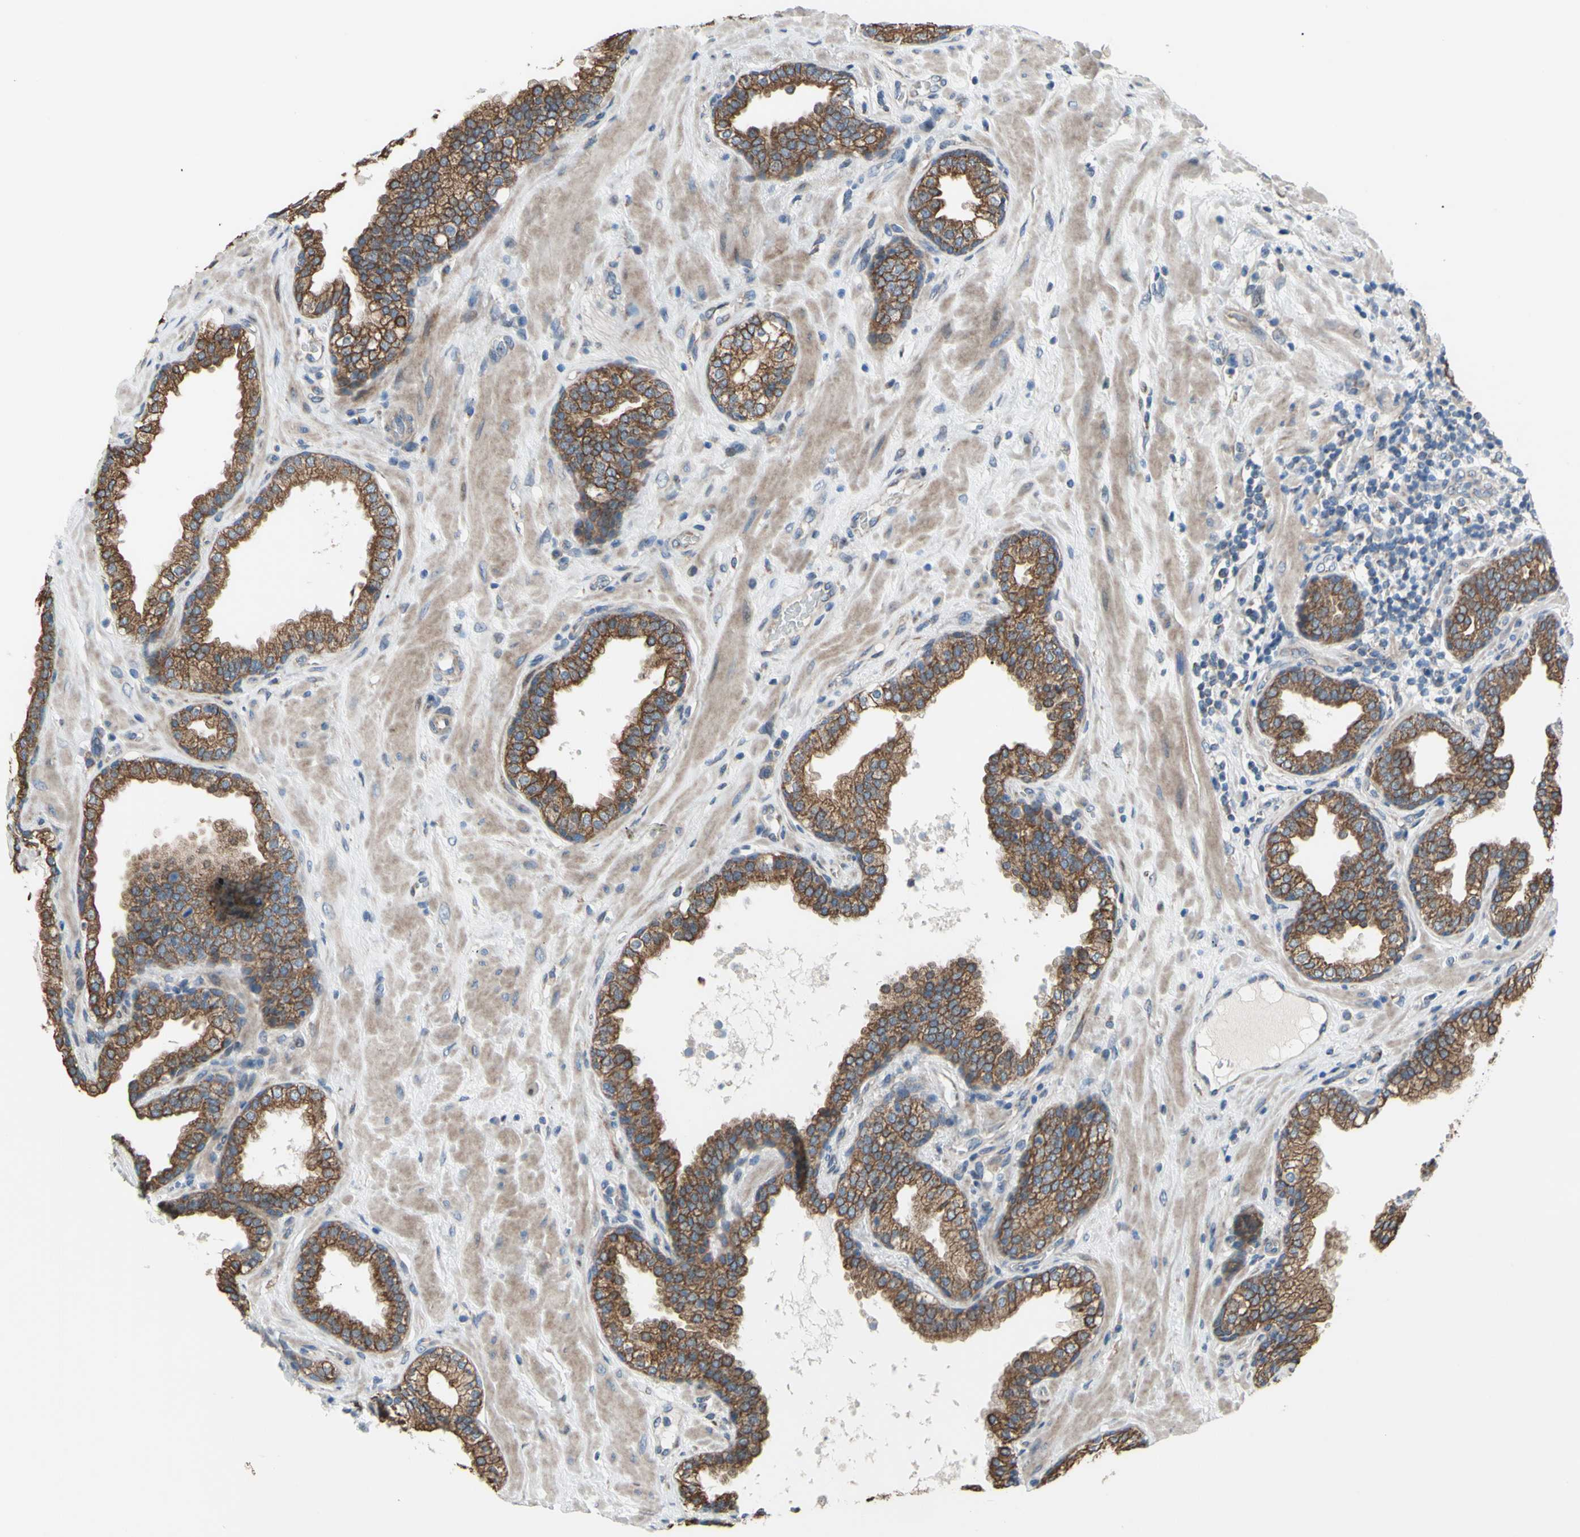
{"staining": {"intensity": "strong", "quantity": ">75%", "location": "cytoplasmic/membranous"}, "tissue": "prostate", "cell_type": "Glandular cells", "image_type": "normal", "snomed": [{"axis": "morphology", "description": "Normal tissue, NOS"}, {"axis": "topography", "description": "Prostate"}], "caption": "Immunohistochemistry (IHC) of benign human prostate shows high levels of strong cytoplasmic/membranous positivity in approximately >75% of glandular cells.", "gene": "GRAMD2B", "patient": {"sex": "male", "age": 51}}